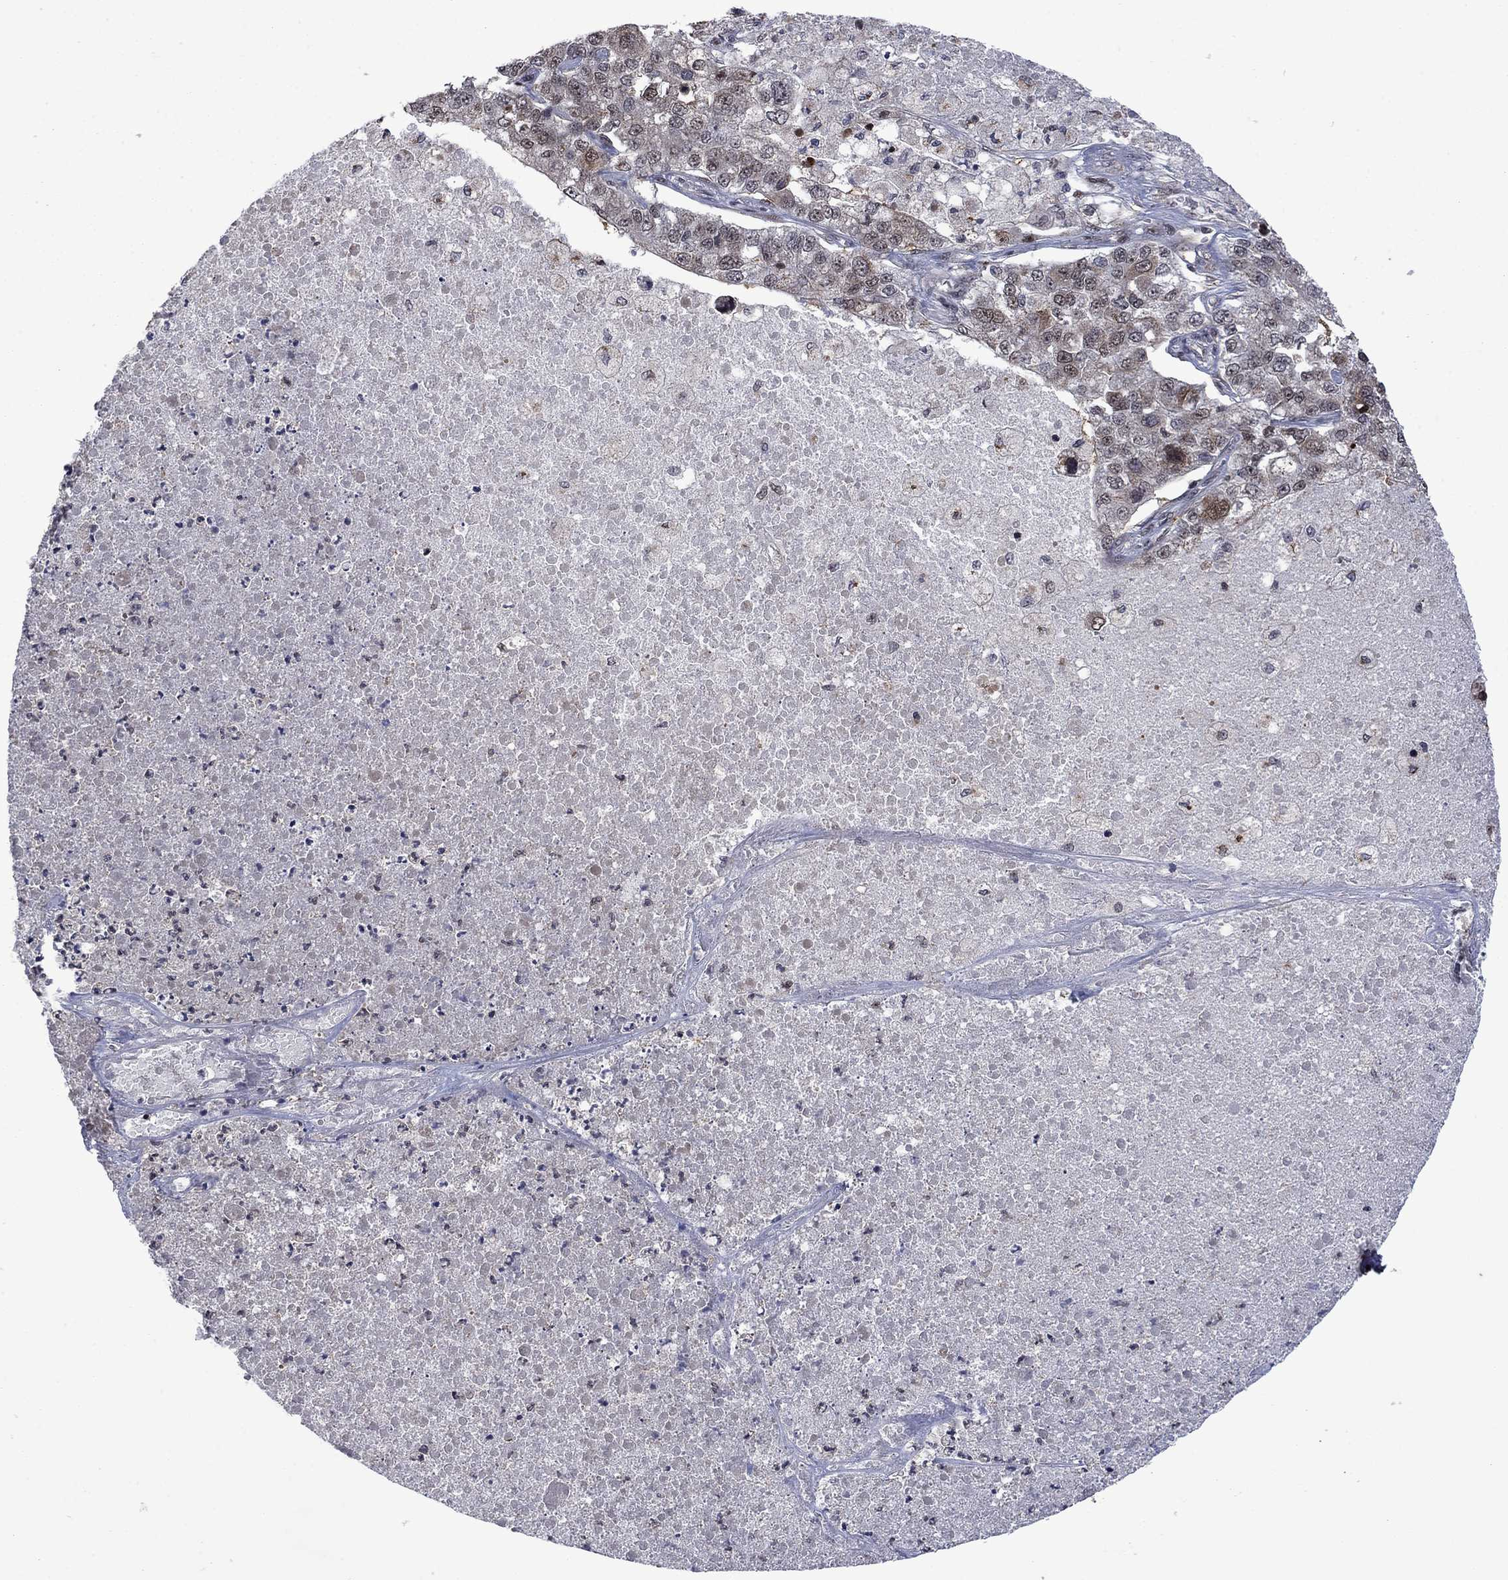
{"staining": {"intensity": "negative", "quantity": "none", "location": "none"}, "tissue": "lung cancer", "cell_type": "Tumor cells", "image_type": "cancer", "snomed": [{"axis": "morphology", "description": "Adenocarcinoma, NOS"}, {"axis": "topography", "description": "Lung"}], "caption": "A high-resolution photomicrograph shows immunohistochemistry (IHC) staining of lung cancer, which exhibits no significant positivity in tumor cells.", "gene": "FBL", "patient": {"sex": "male", "age": 49}}